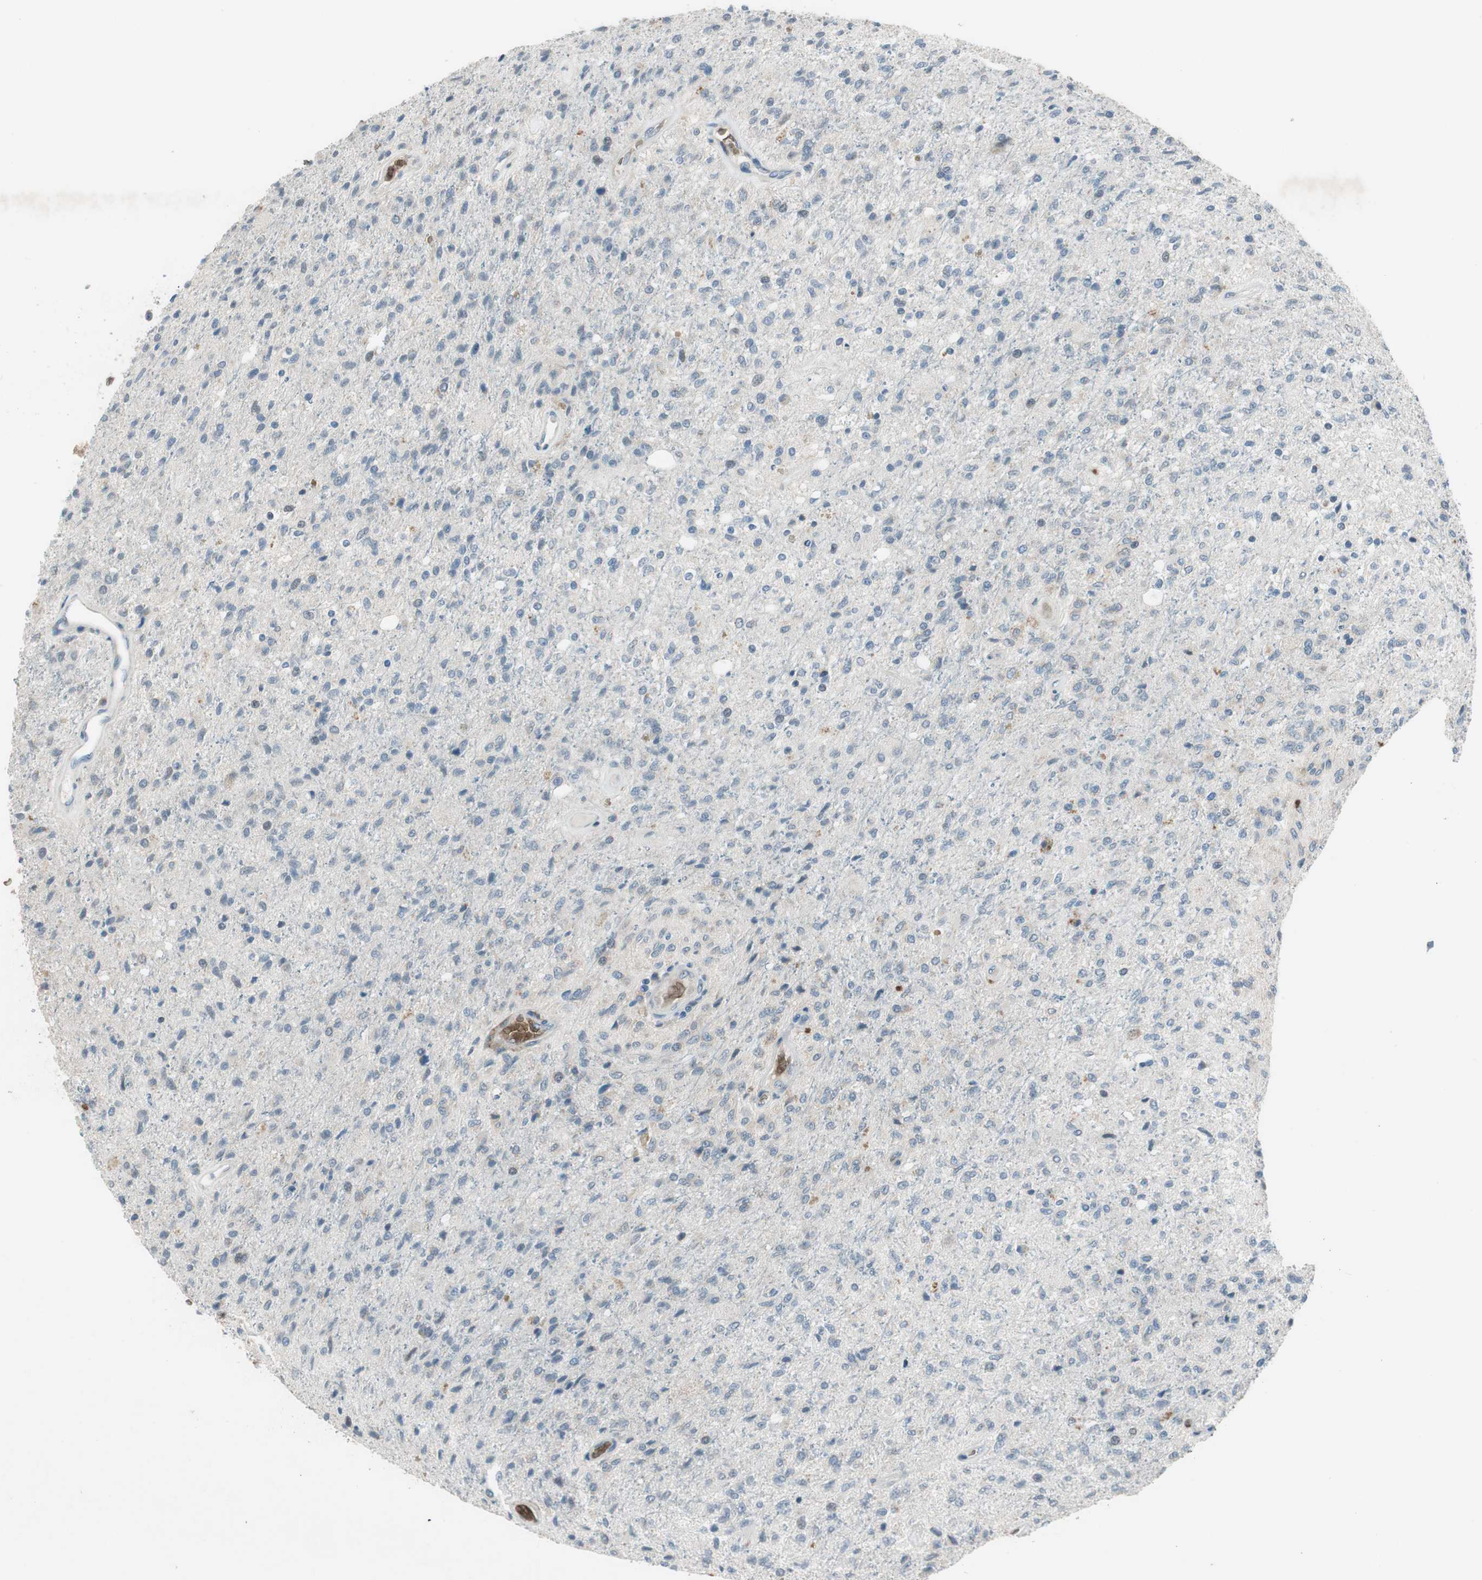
{"staining": {"intensity": "weak", "quantity": "<25%", "location": "cytoplasmic/membranous"}, "tissue": "glioma", "cell_type": "Tumor cells", "image_type": "cancer", "snomed": [{"axis": "morphology", "description": "Normal tissue, NOS"}, {"axis": "morphology", "description": "Glioma, malignant, High grade"}, {"axis": "topography", "description": "Cerebral cortex"}], "caption": "Immunohistochemical staining of human high-grade glioma (malignant) exhibits no significant expression in tumor cells.", "gene": "GYPC", "patient": {"sex": "male", "age": 77}}